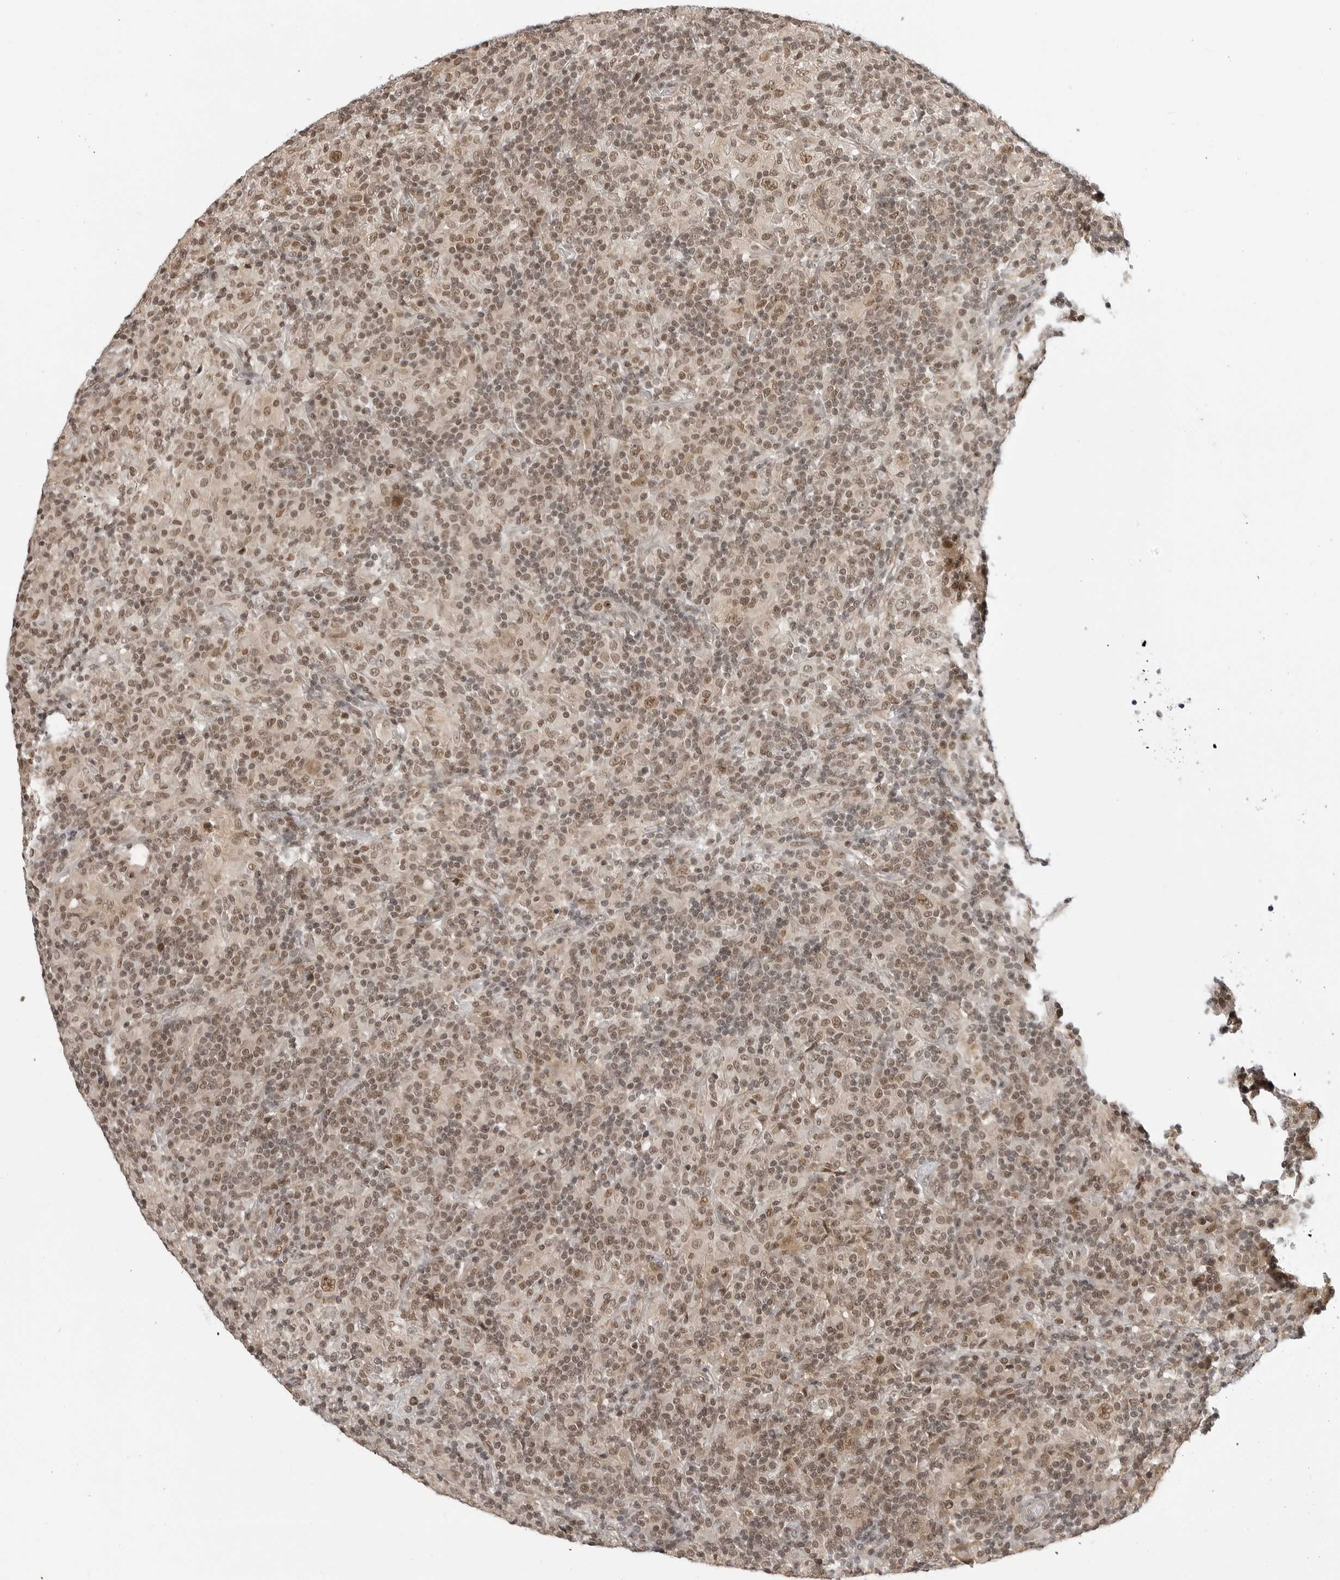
{"staining": {"intensity": "moderate", "quantity": ">75%", "location": "nuclear"}, "tissue": "lymphoma", "cell_type": "Tumor cells", "image_type": "cancer", "snomed": [{"axis": "morphology", "description": "Hodgkin's disease, NOS"}, {"axis": "topography", "description": "Lymph node"}], "caption": "Immunohistochemical staining of Hodgkin's disease exhibits moderate nuclear protein staining in approximately >75% of tumor cells. Using DAB (3,3'-diaminobenzidine) (brown) and hematoxylin (blue) stains, captured at high magnification using brightfield microscopy.", "gene": "C8orf33", "patient": {"sex": "male", "age": 70}}